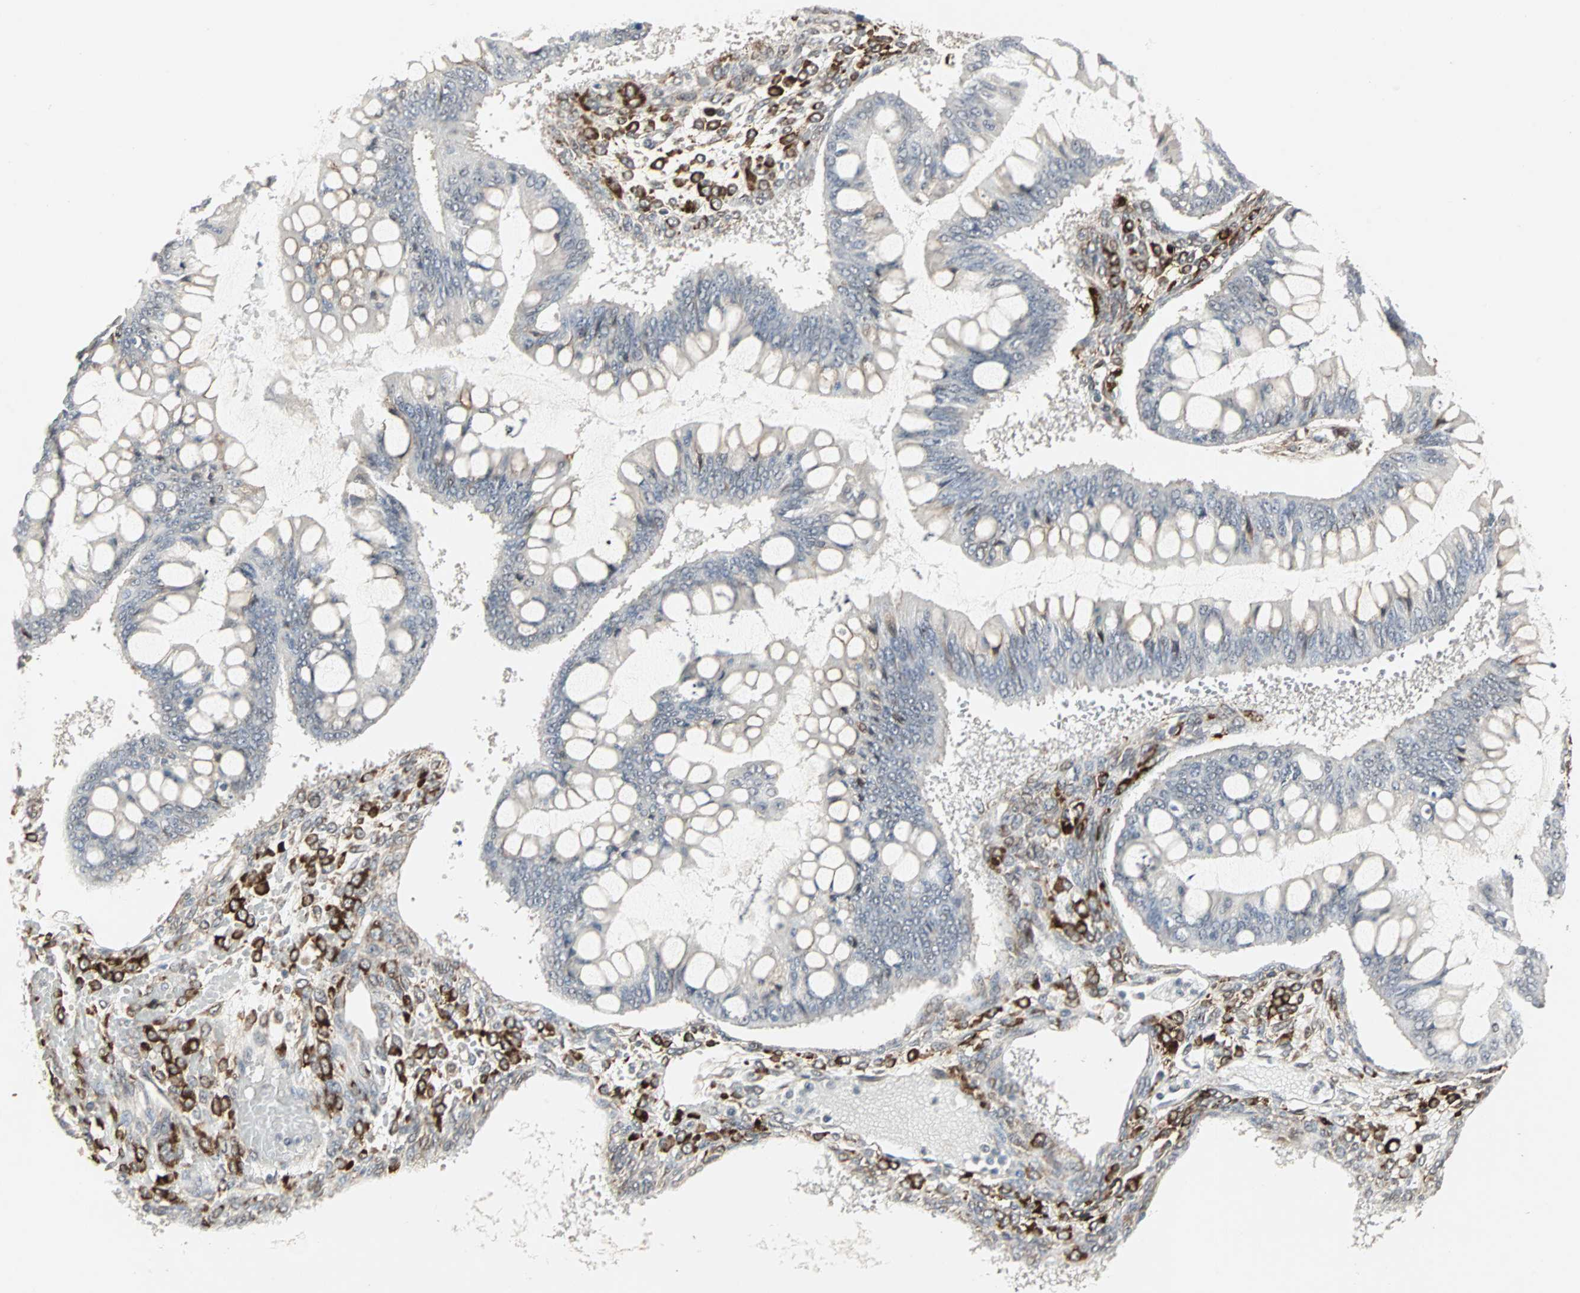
{"staining": {"intensity": "negative", "quantity": "none", "location": "none"}, "tissue": "ovarian cancer", "cell_type": "Tumor cells", "image_type": "cancer", "snomed": [{"axis": "morphology", "description": "Cystadenocarcinoma, mucinous, NOS"}, {"axis": "topography", "description": "Ovary"}], "caption": "Human ovarian mucinous cystadenocarcinoma stained for a protein using IHC reveals no positivity in tumor cells.", "gene": "TRPV4", "patient": {"sex": "female", "age": 73}}